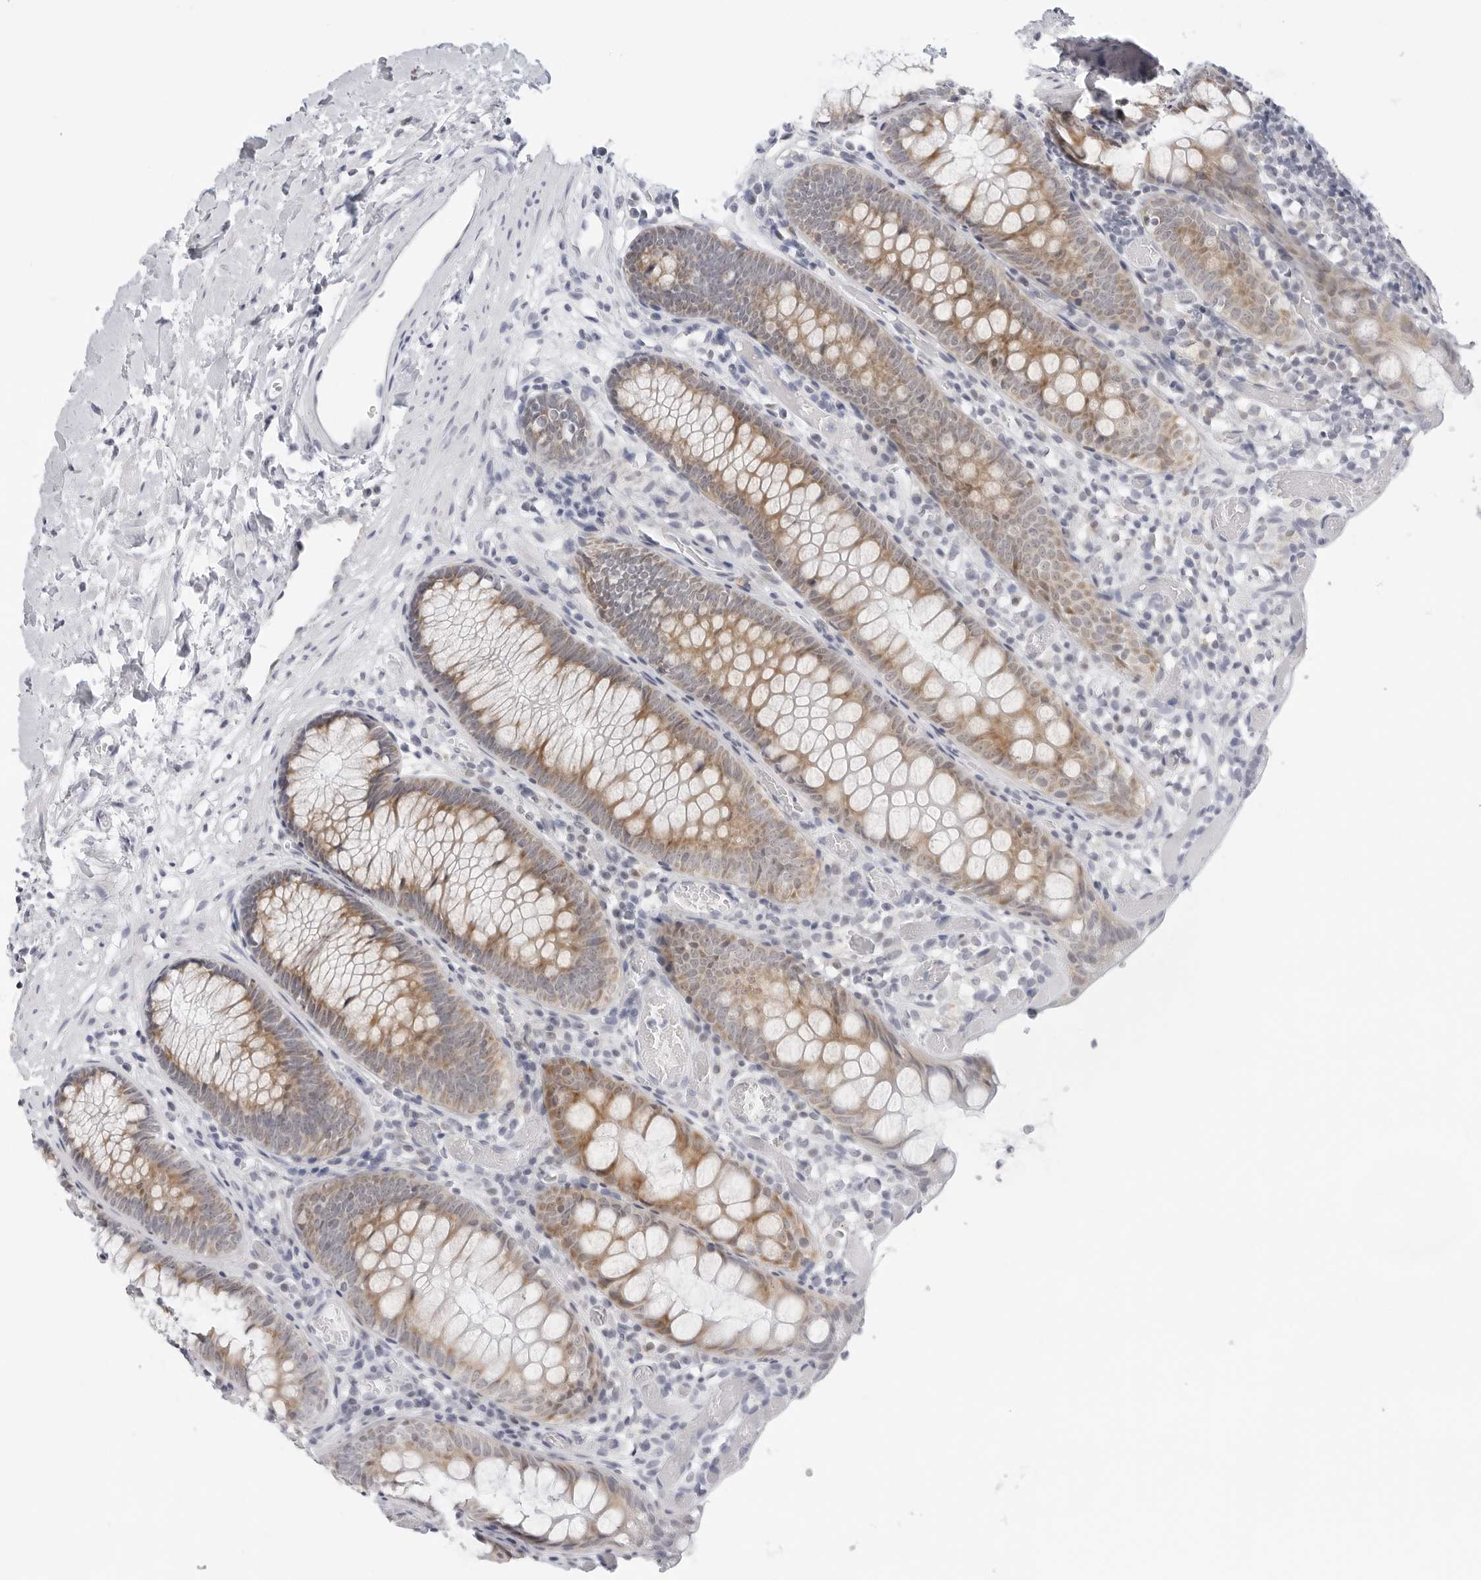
{"staining": {"intensity": "negative", "quantity": "none", "location": "none"}, "tissue": "colon", "cell_type": "Endothelial cells", "image_type": "normal", "snomed": [{"axis": "morphology", "description": "Normal tissue, NOS"}, {"axis": "topography", "description": "Colon"}], "caption": "A high-resolution histopathology image shows IHC staining of unremarkable colon, which displays no significant expression in endothelial cells. (Brightfield microscopy of DAB (3,3'-diaminobenzidine) immunohistochemistry (IHC) at high magnification).", "gene": "CIART", "patient": {"sex": "male", "age": 14}}